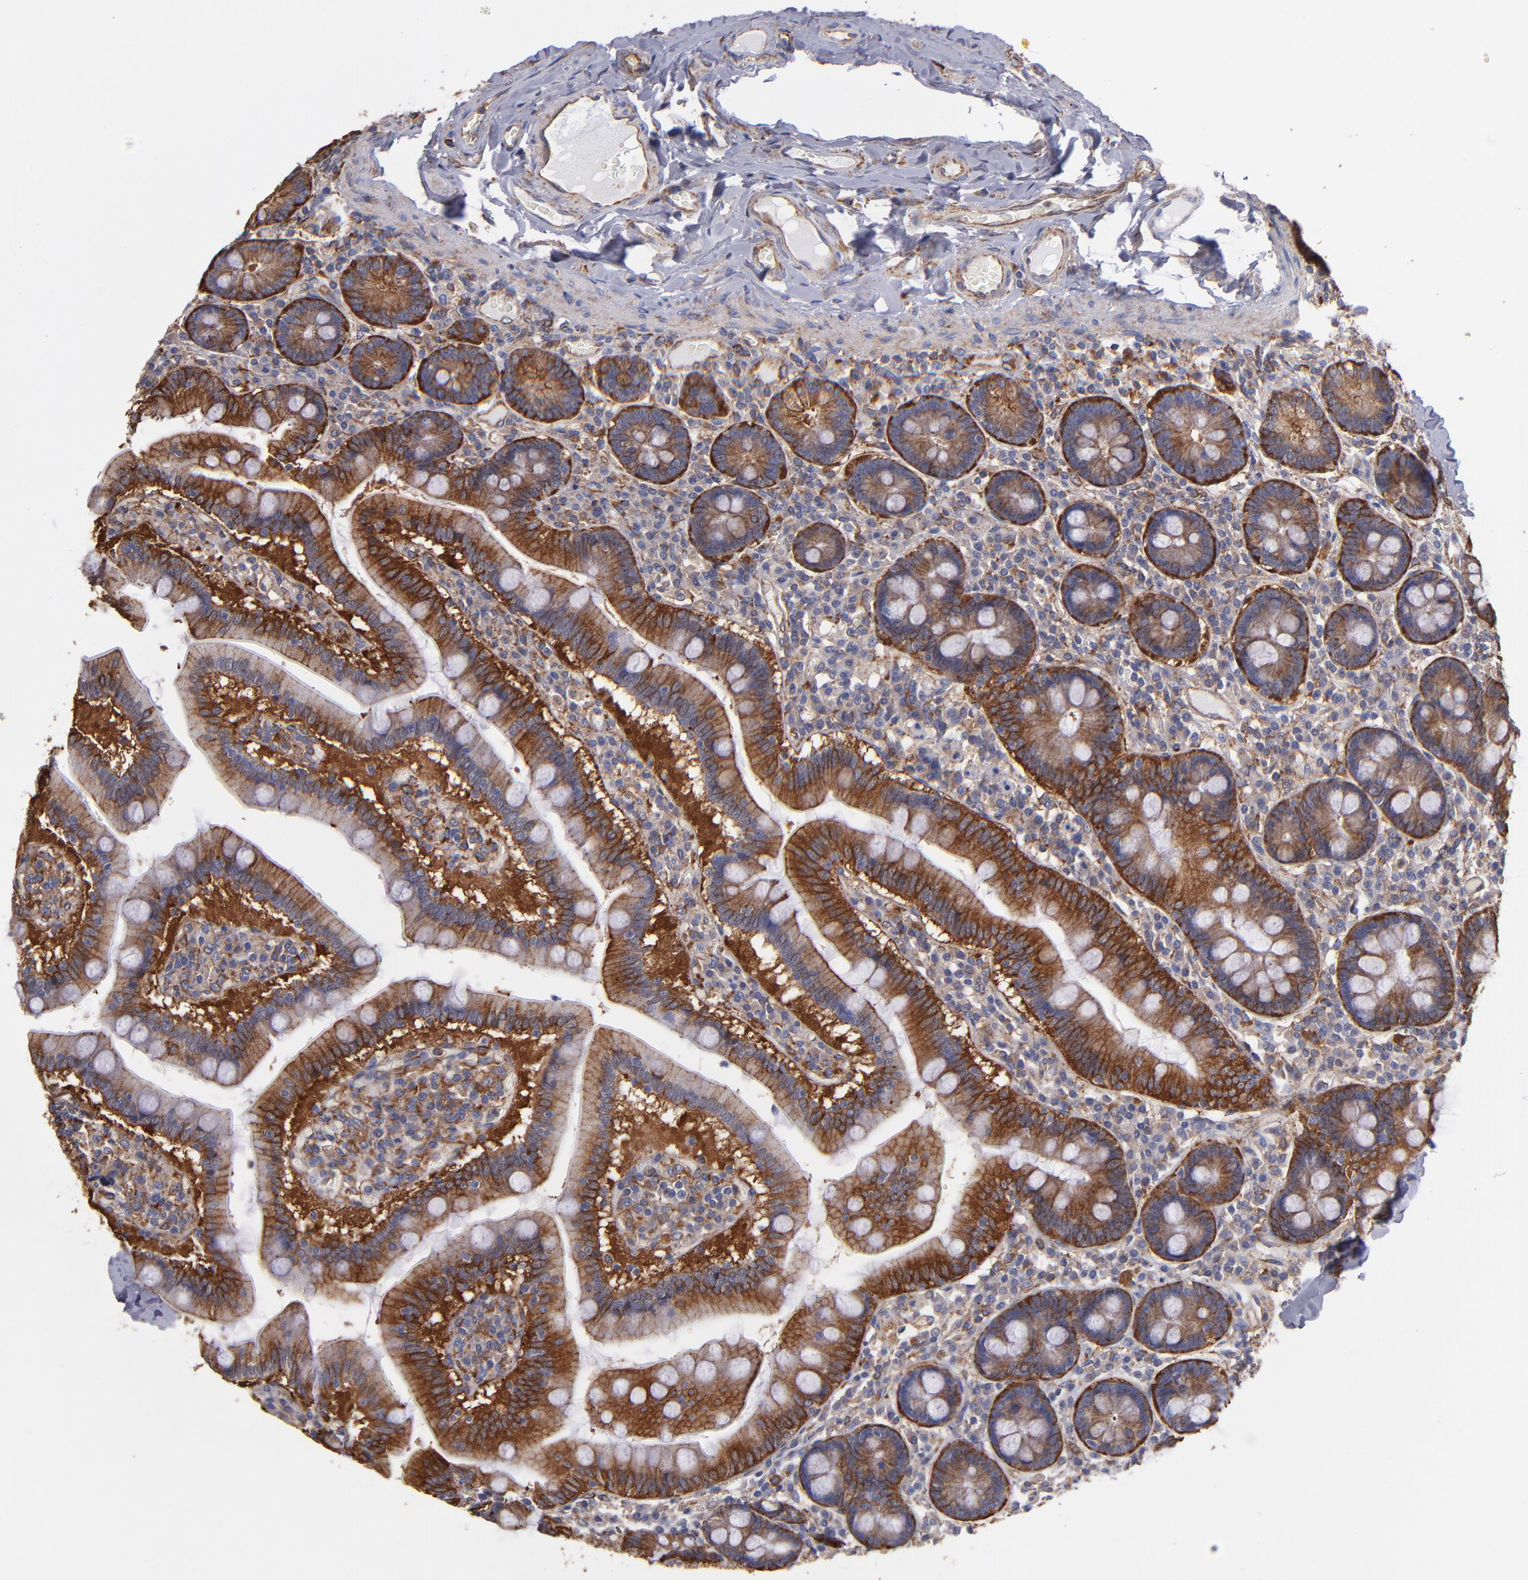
{"staining": {"intensity": "moderate", "quantity": ">75%", "location": "cytoplasmic/membranous"}, "tissue": "duodenum", "cell_type": "Glandular cells", "image_type": "normal", "snomed": [{"axis": "morphology", "description": "Normal tissue, NOS"}, {"axis": "topography", "description": "Duodenum"}], "caption": "The micrograph demonstrates a brown stain indicating the presence of a protein in the cytoplasmic/membranous of glandular cells in duodenum. (brown staining indicates protein expression, while blue staining denotes nuclei).", "gene": "MVP", "patient": {"sex": "male", "age": 66}}